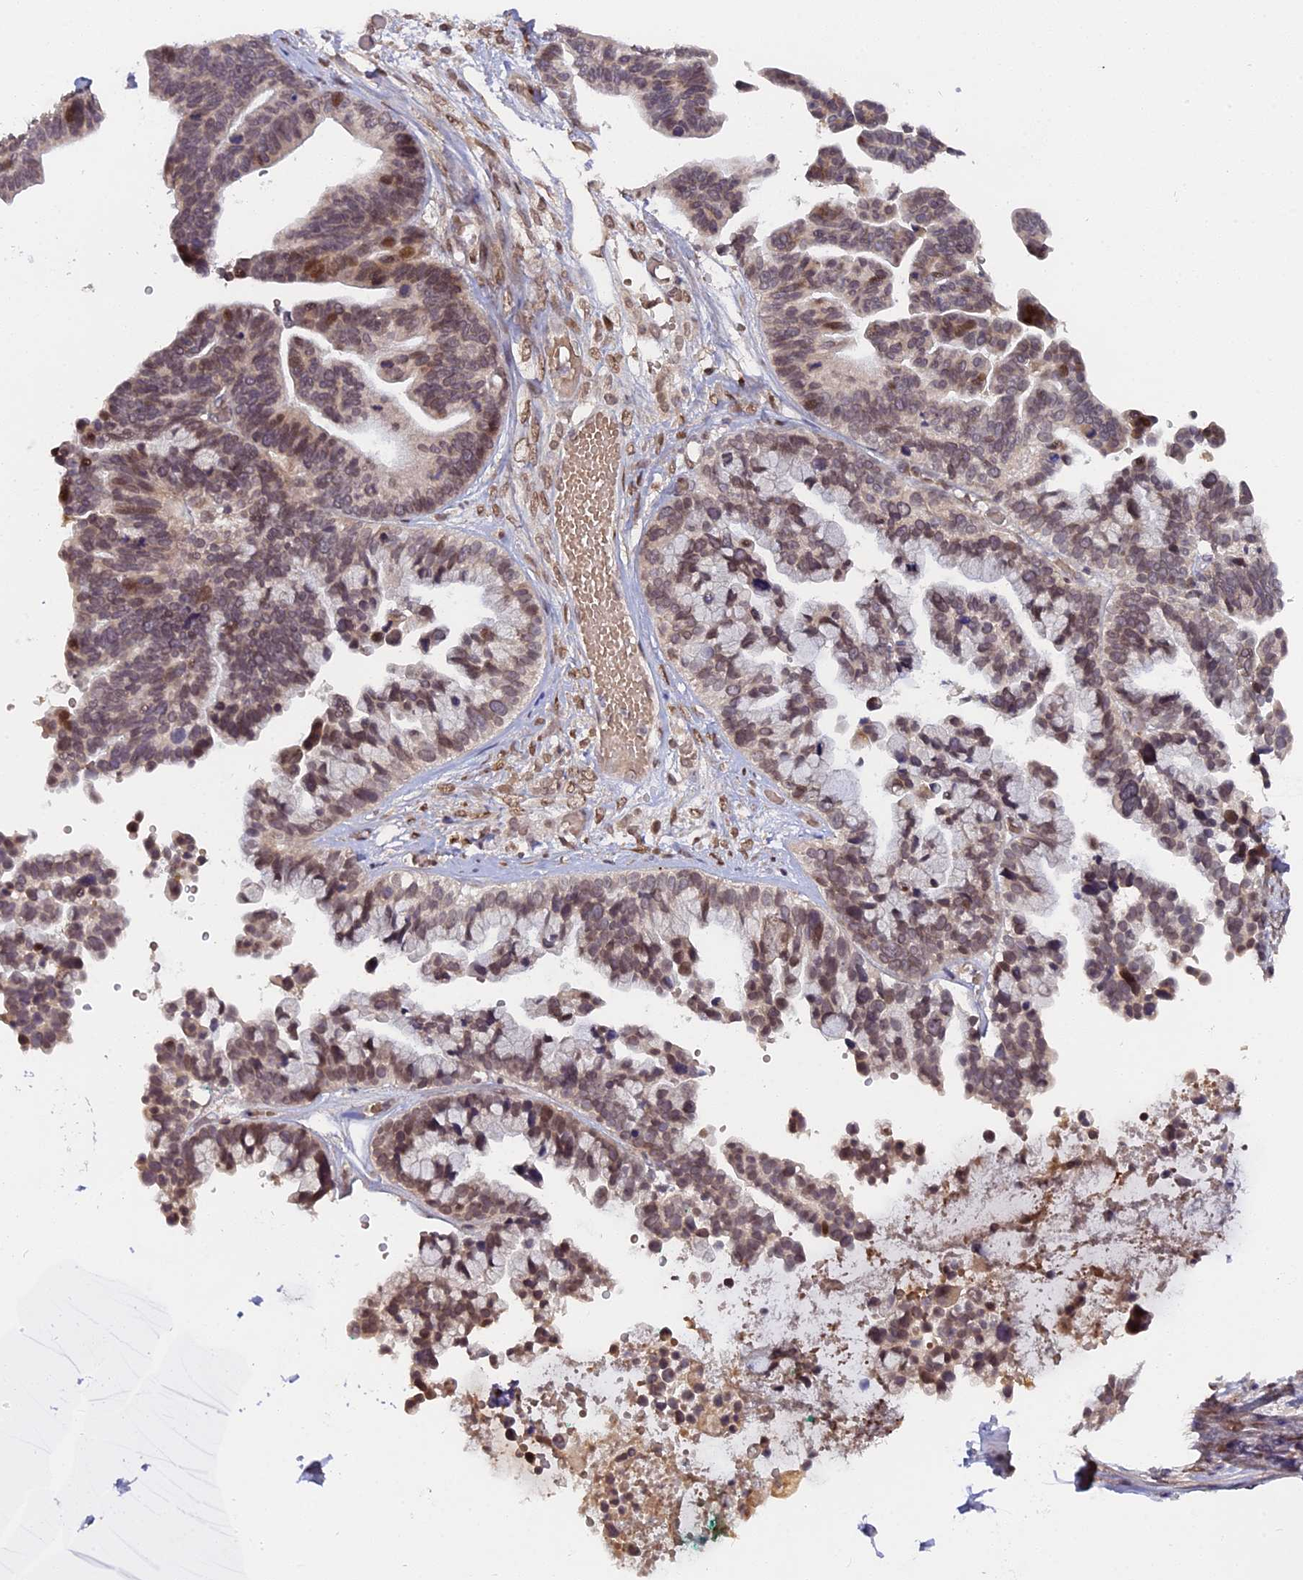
{"staining": {"intensity": "moderate", "quantity": "25%-75%", "location": "nuclear"}, "tissue": "ovarian cancer", "cell_type": "Tumor cells", "image_type": "cancer", "snomed": [{"axis": "morphology", "description": "Cystadenocarcinoma, serous, NOS"}, {"axis": "topography", "description": "Ovary"}], "caption": "The immunohistochemical stain labels moderate nuclear staining in tumor cells of ovarian cancer (serous cystadenocarcinoma) tissue.", "gene": "PYGO1", "patient": {"sex": "female", "age": 56}}